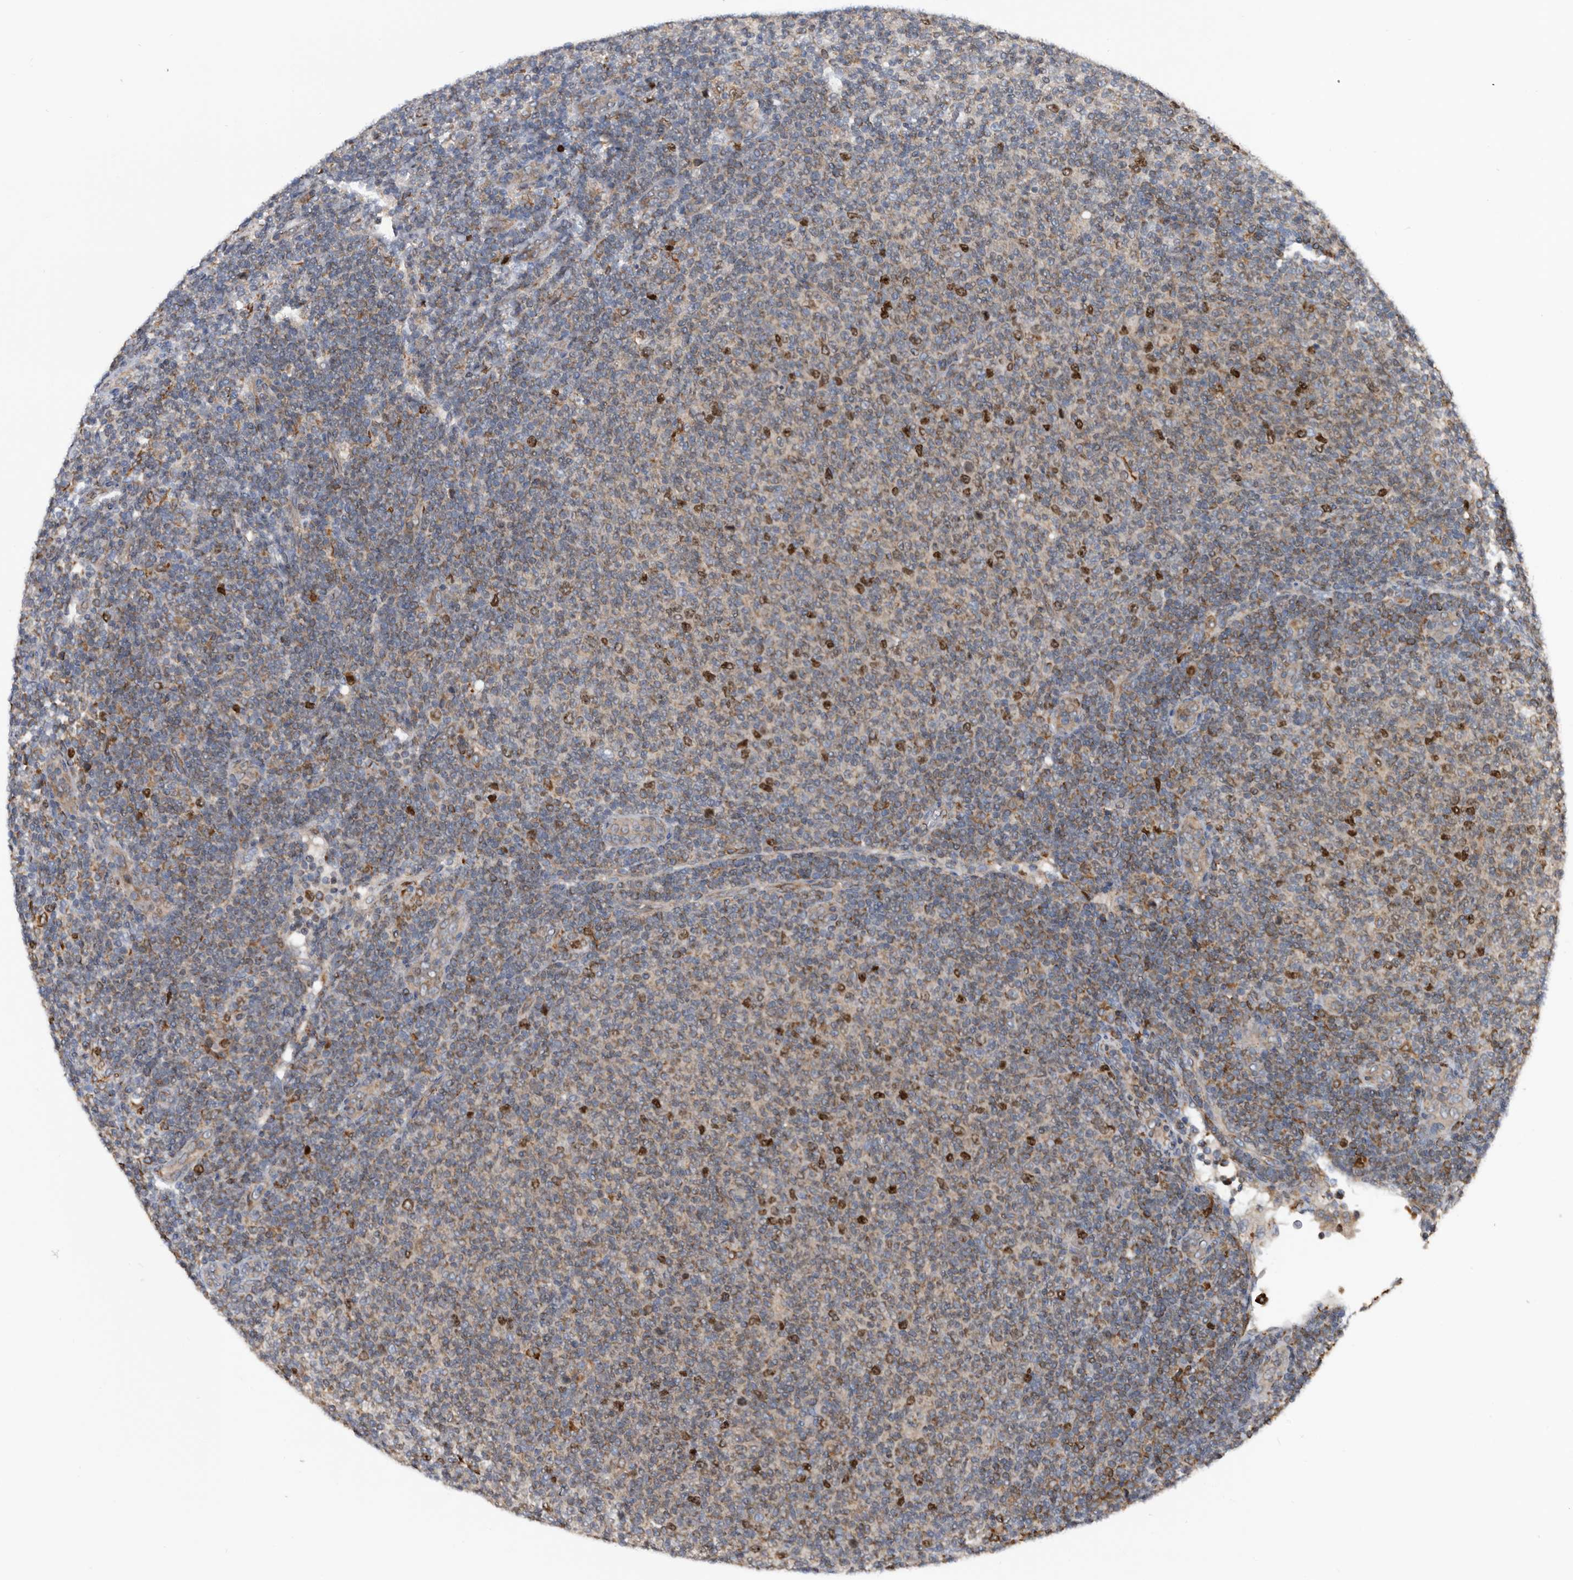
{"staining": {"intensity": "strong", "quantity": "<25%", "location": "nuclear"}, "tissue": "lymphoma", "cell_type": "Tumor cells", "image_type": "cancer", "snomed": [{"axis": "morphology", "description": "Malignant lymphoma, non-Hodgkin's type, Low grade"}, {"axis": "topography", "description": "Lymph node"}], "caption": "There is medium levels of strong nuclear expression in tumor cells of low-grade malignant lymphoma, non-Hodgkin's type, as demonstrated by immunohistochemical staining (brown color).", "gene": "ATAD2", "patient": {"sex": "male", "age": 66}}